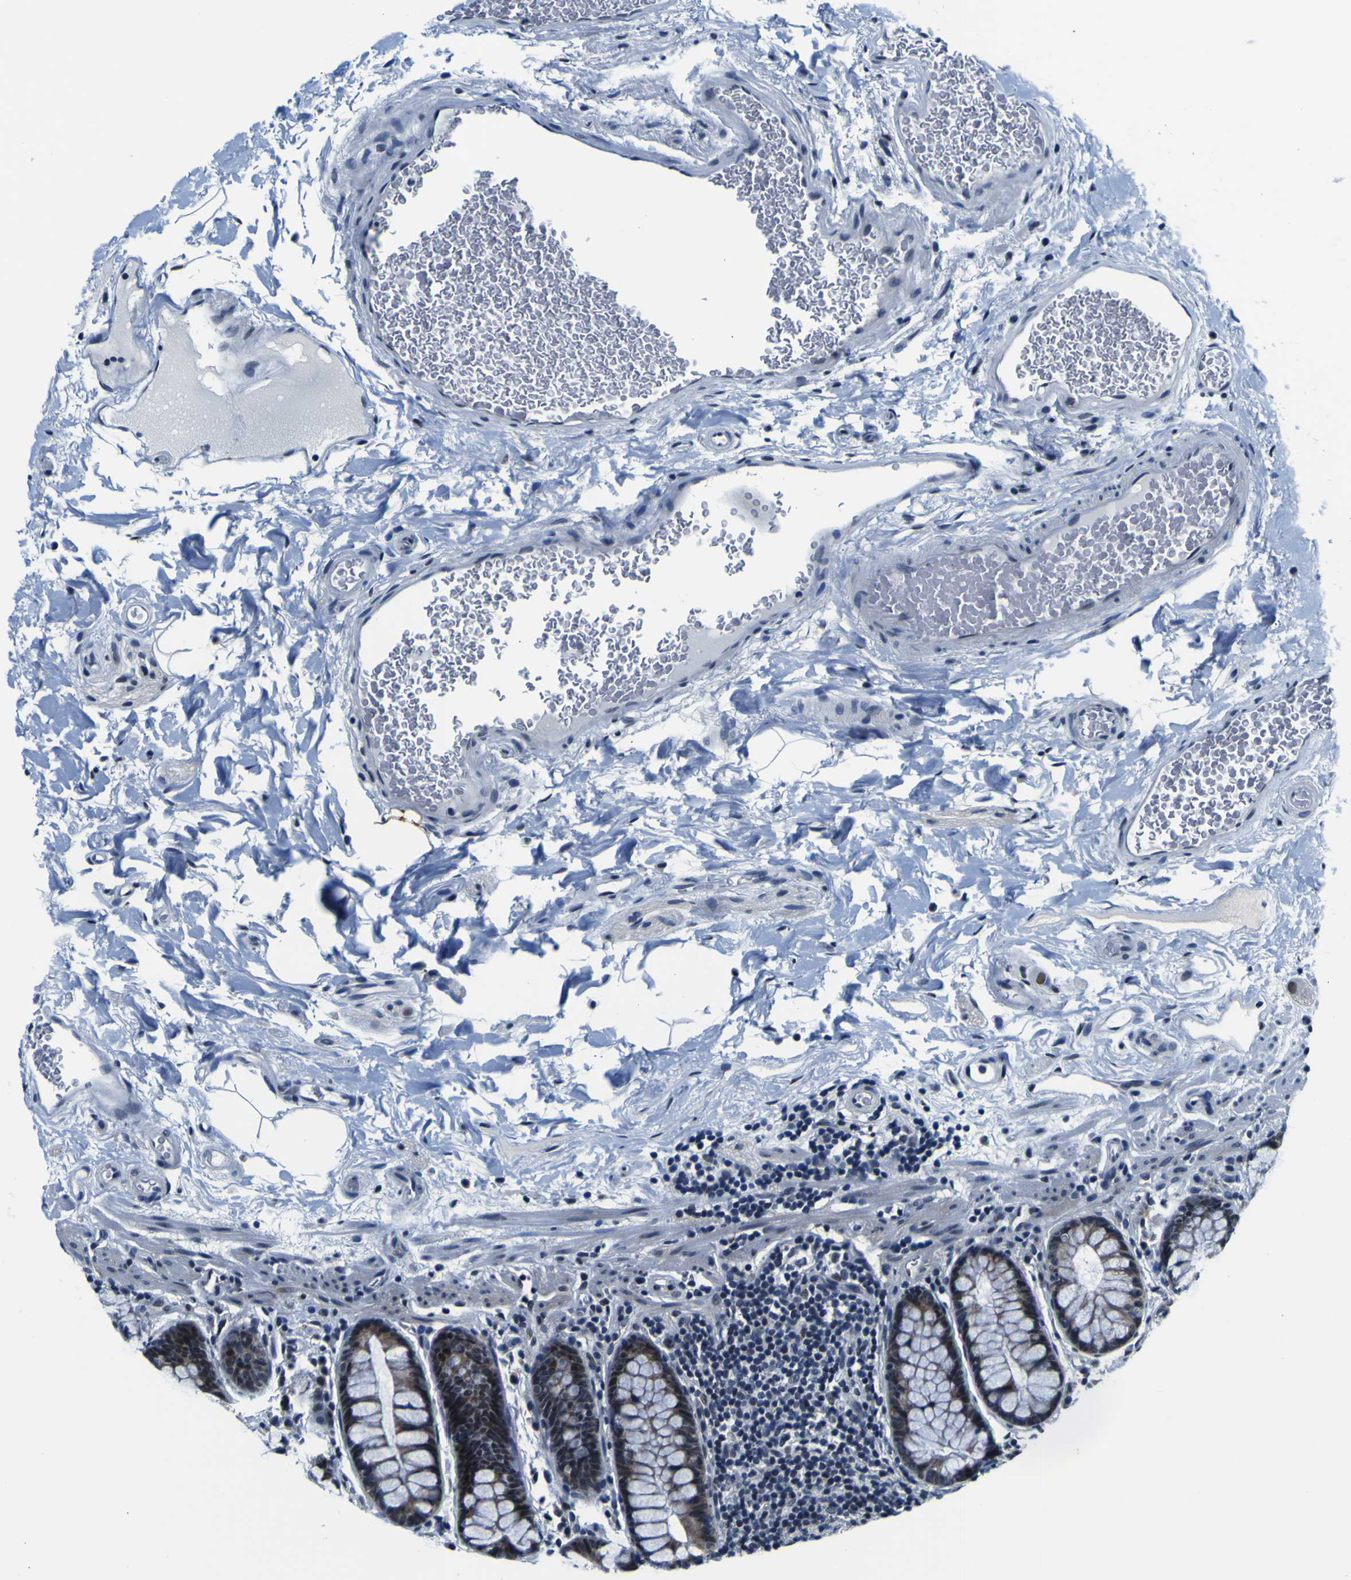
{"staining": {"intensity": "negative", "quantity": "none", "location": "none"}, "tissue": "colon", "cell_type": "Endothelial cells", "image_type": "normal", "snomed": [{"axis": "morphology", "description": "Normal tissue, NOS"}, {"axis": "topography", "description": "Colon"}], "caption": "Immunohistochemistry photomicrograph of normal colon: human colon stained with DAB demonstrates no significant protein expression in endothelial cells.", "gene": "CUL4B", "patient": {"sex": "female", "age": 80}}